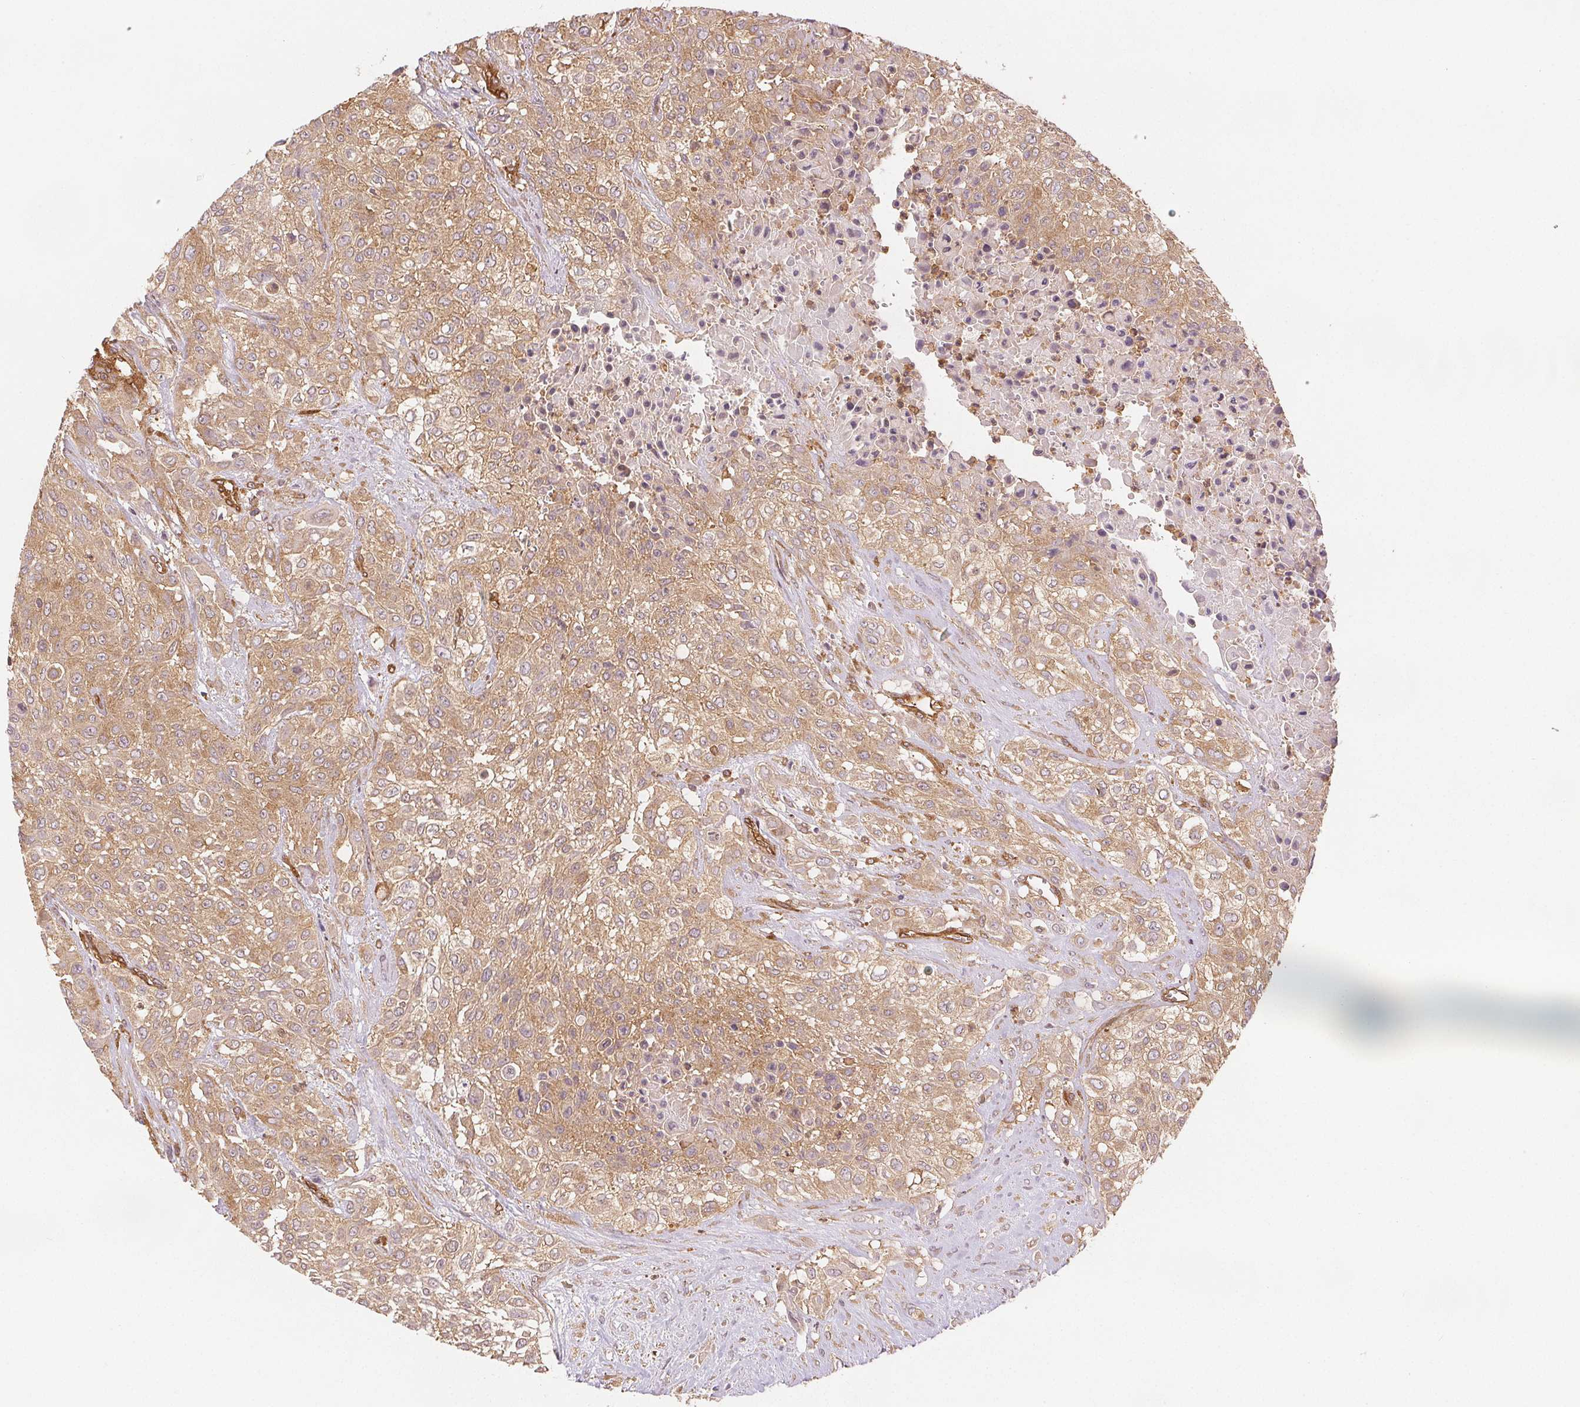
{"staining": {"intensity": "moderate", "quantity": ">75%", "location": "cytoplasmic/membranous"}, "tissue": "urothelial cancer", "cell_type": "Tumor cells", "image_type": "cancer", "snomed": [{"axis": "morphology", "description": "Urothelial carcinoma, High grade"}, {"axis": "topography", "description": "Urinary bladder"}], "caption": "Urothelial cancer stained with a protein marker demonstrates moderate staining in tumor cells.", "gene": "DIAPH2", "patient": {"sex": "male", "age": 57}}